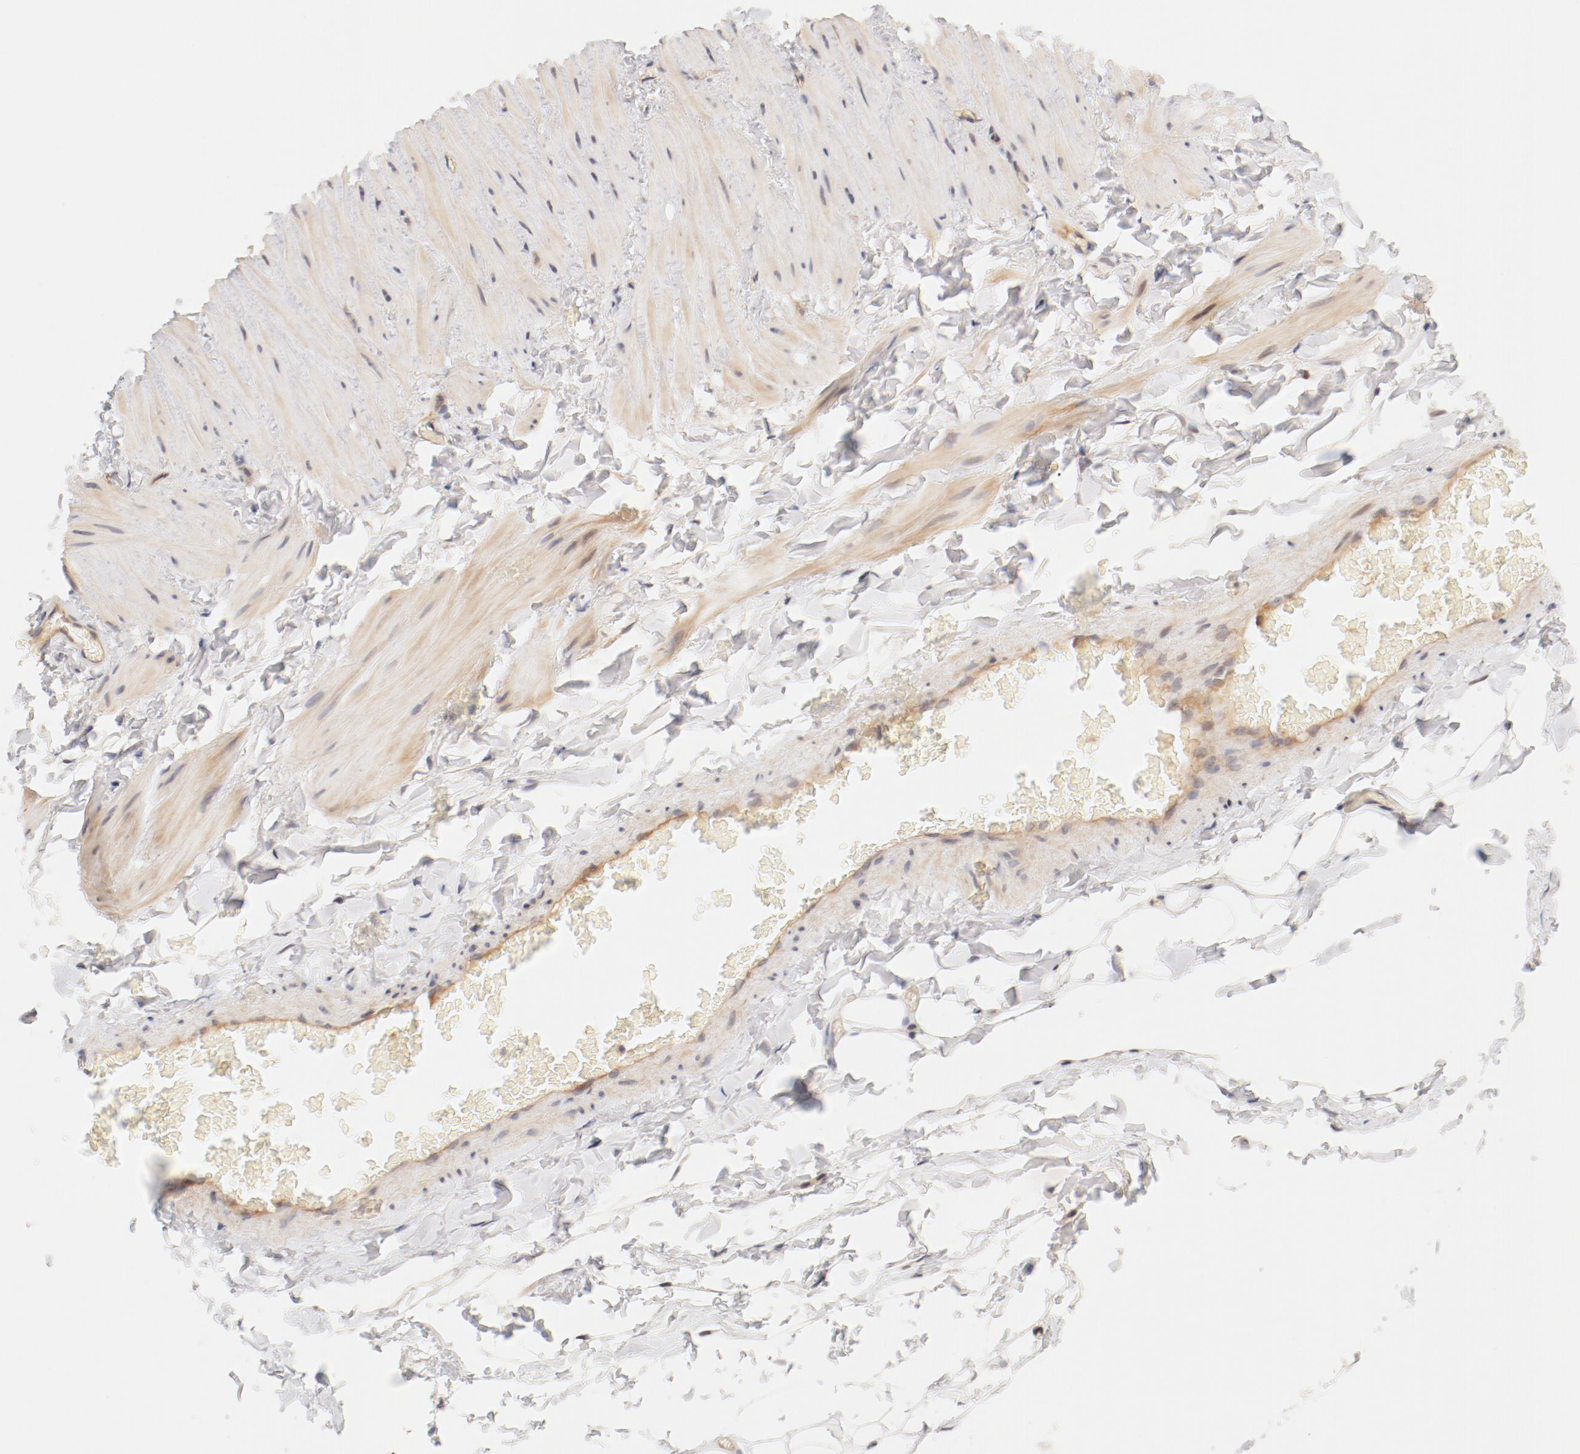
{"staining": {"intensity": "weak", "quantity": "25%-75%", "location": "cytoplasmic/membranous"}, "tissue": "adipose tissue", "cell_type": "Adipocytes", "image_type": "normal", "snomed": [{"axis": "morphology", "description": "Normal tissue, NOS"}, {"axis": "topography", "description": "Soft tissue"}], "caption": "A high-resolution photomicrograph shows IHC staining of benign adipose tissue, which reveals weak cytoplasmic/membranous staining in approximately 25%-75% of adipocytes.", "gene": "ZNF267", "patient": {"sex": "male", "age": 26}}